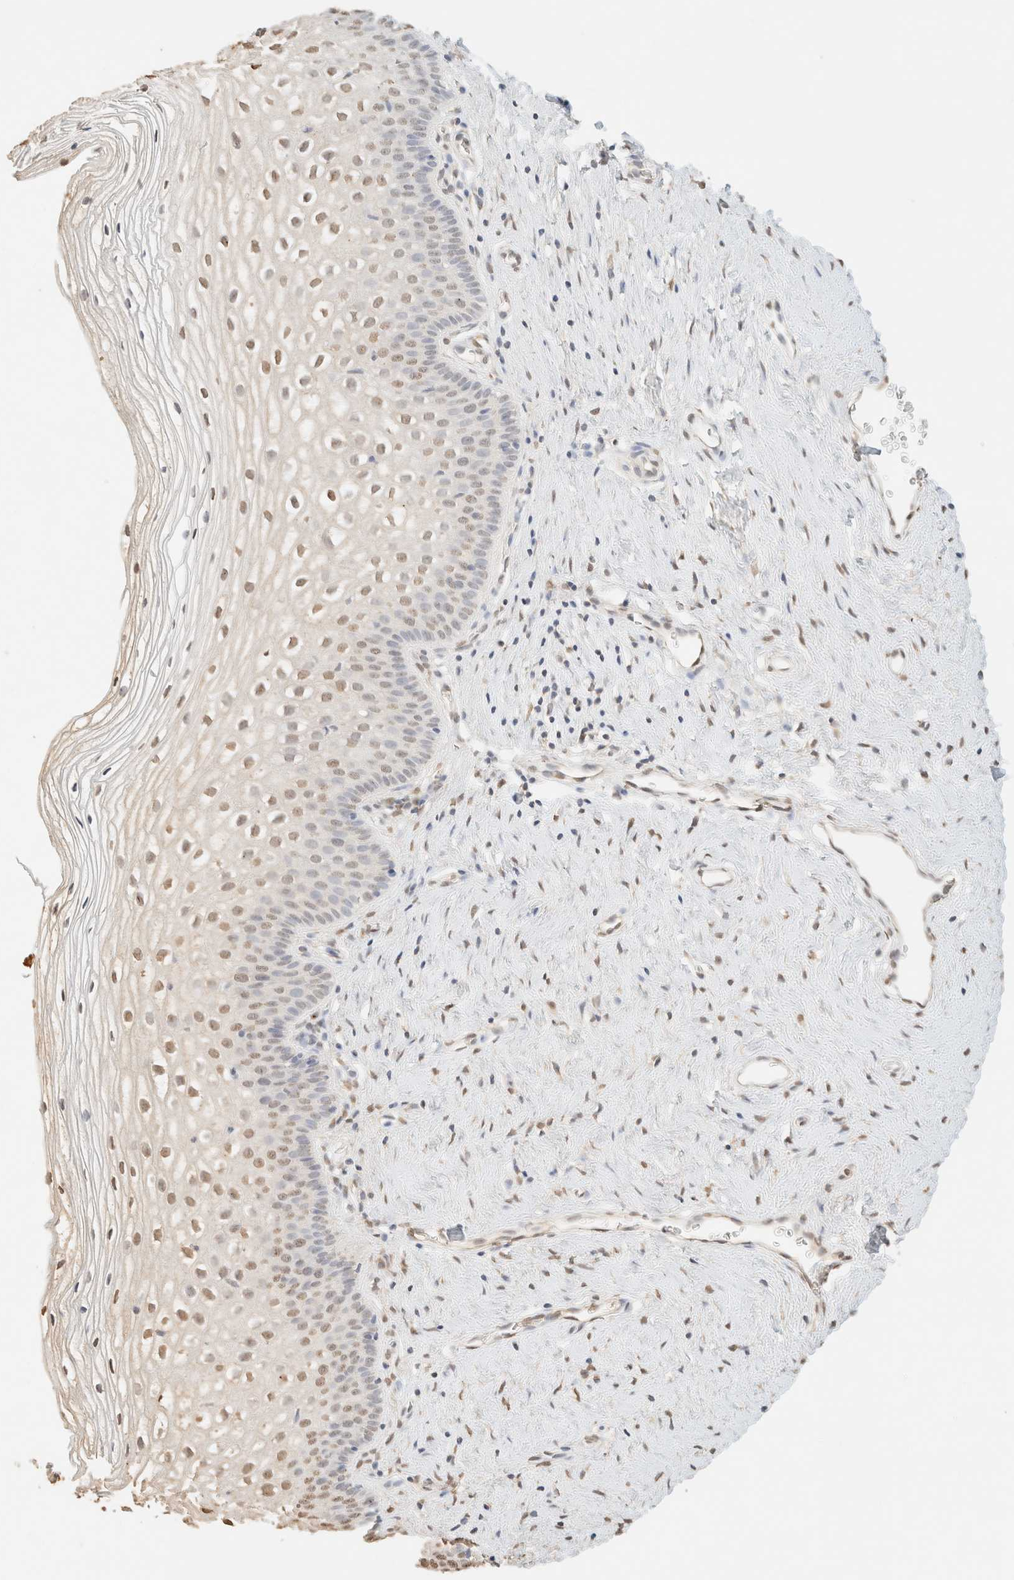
{"staining": {"intensity": "moderate", "quantity": ">75%", "location": "nuclear"}, "tissue": "cervix", "cell_type": "Squamous epithelial cells", "image_type": "normal", "snomed": [{"axis": "morphology", "description": "Normal tissue, NOS"}, {"axis": "topography", "description": "Cervix"}], "caption": "Human cervix stained with a brown dye reveals moderate nuclear positive staining in approximately >75% of squamous epithelial cells.", "gene": "S100A13", "patient": {"sex": "female", "age": 27}}